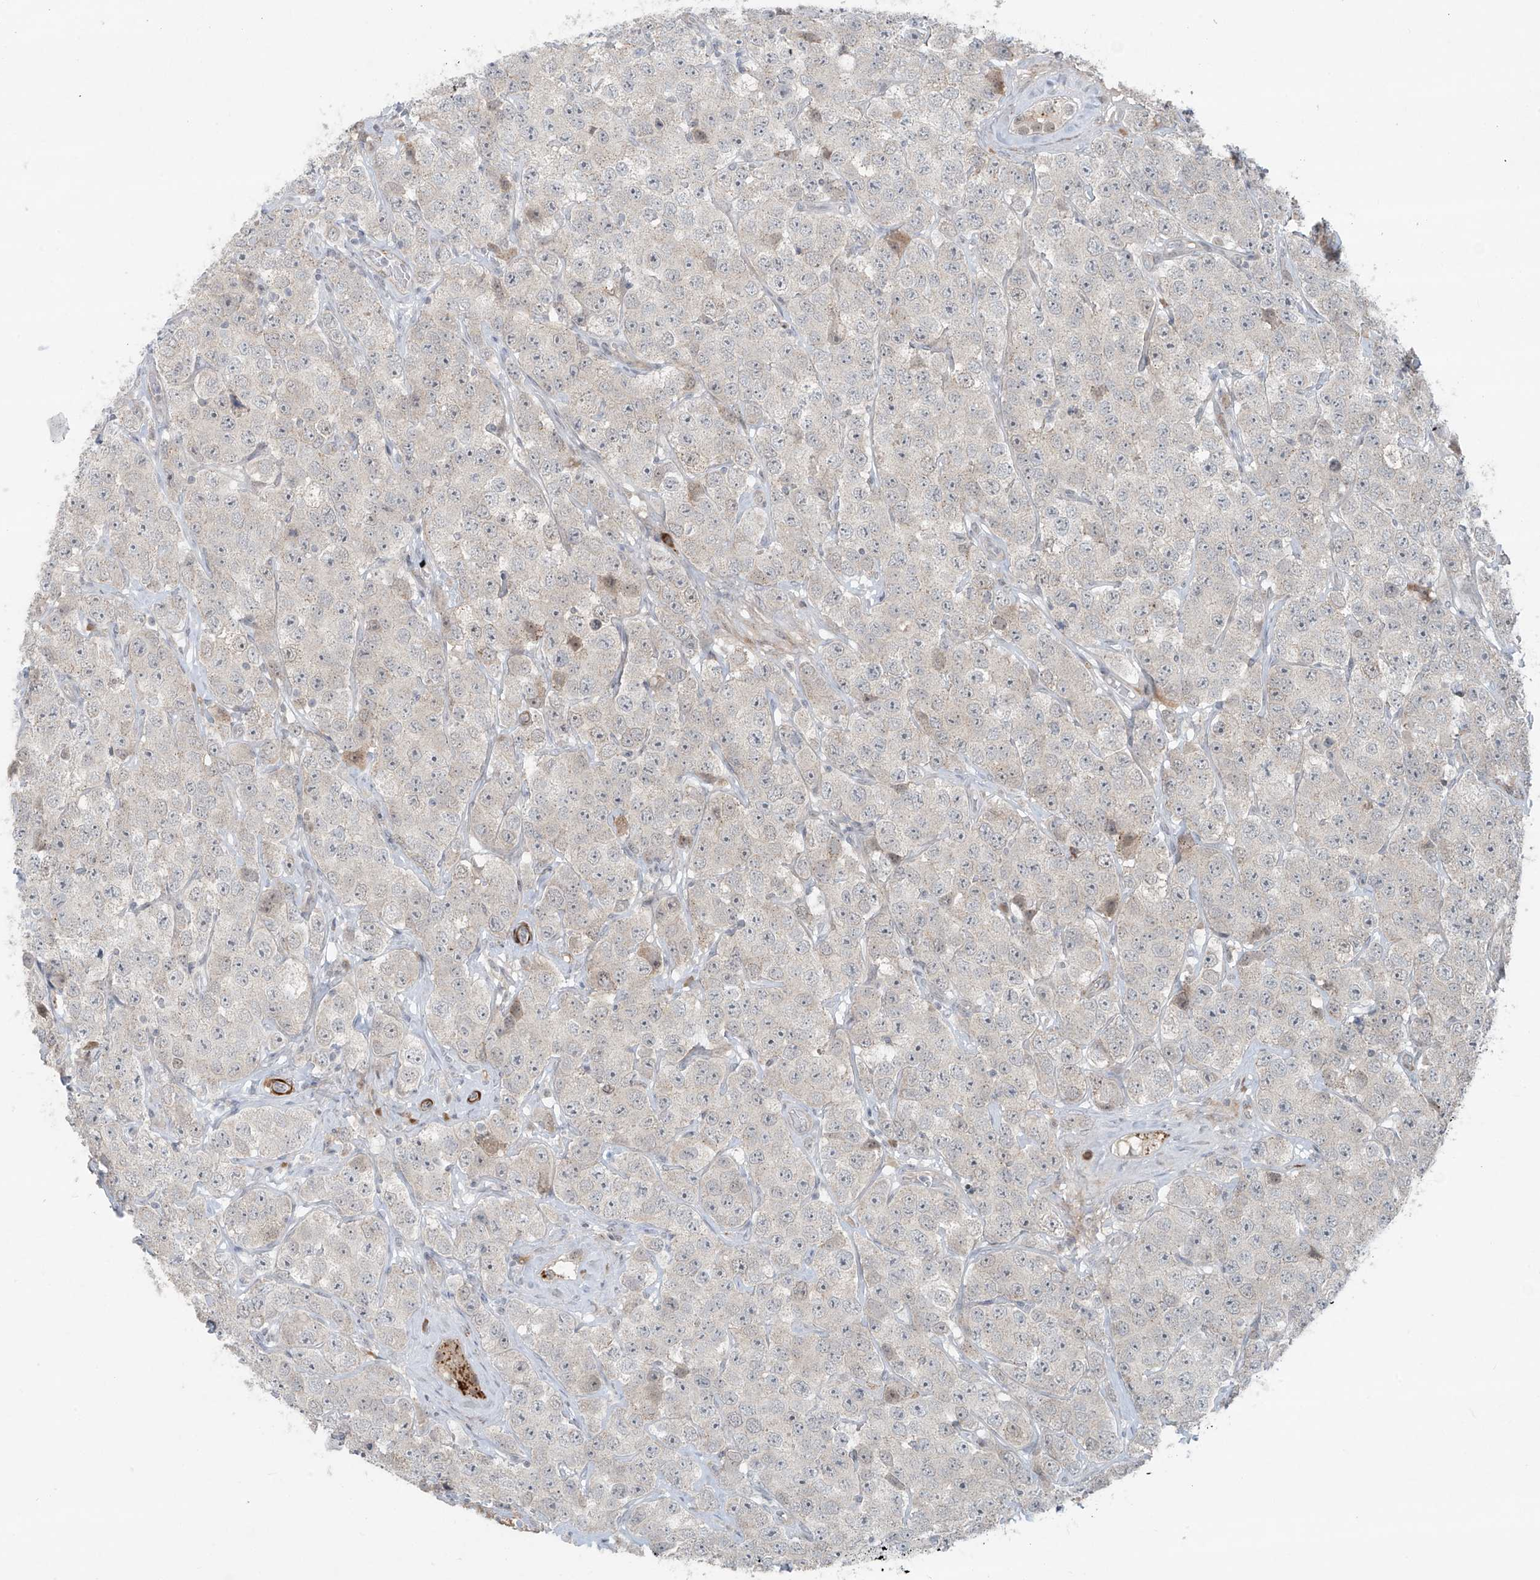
{"staining": {"intensity": "negative", "quantity": "none", "location": "none"}, "tissue": "testis cancer", "cell_type": "Tumor cells", "image_type": "cancer", "snomed": [{"axis": "morphology", "description": "Seminoma, NOS"}, {"axis": "topography", "description": "Testis"}], "caption": "Tumor cells show no significant staining in testis cancer.", "gene": "RASGEF1A", "patient": {"sex": "male", "age": 28}}